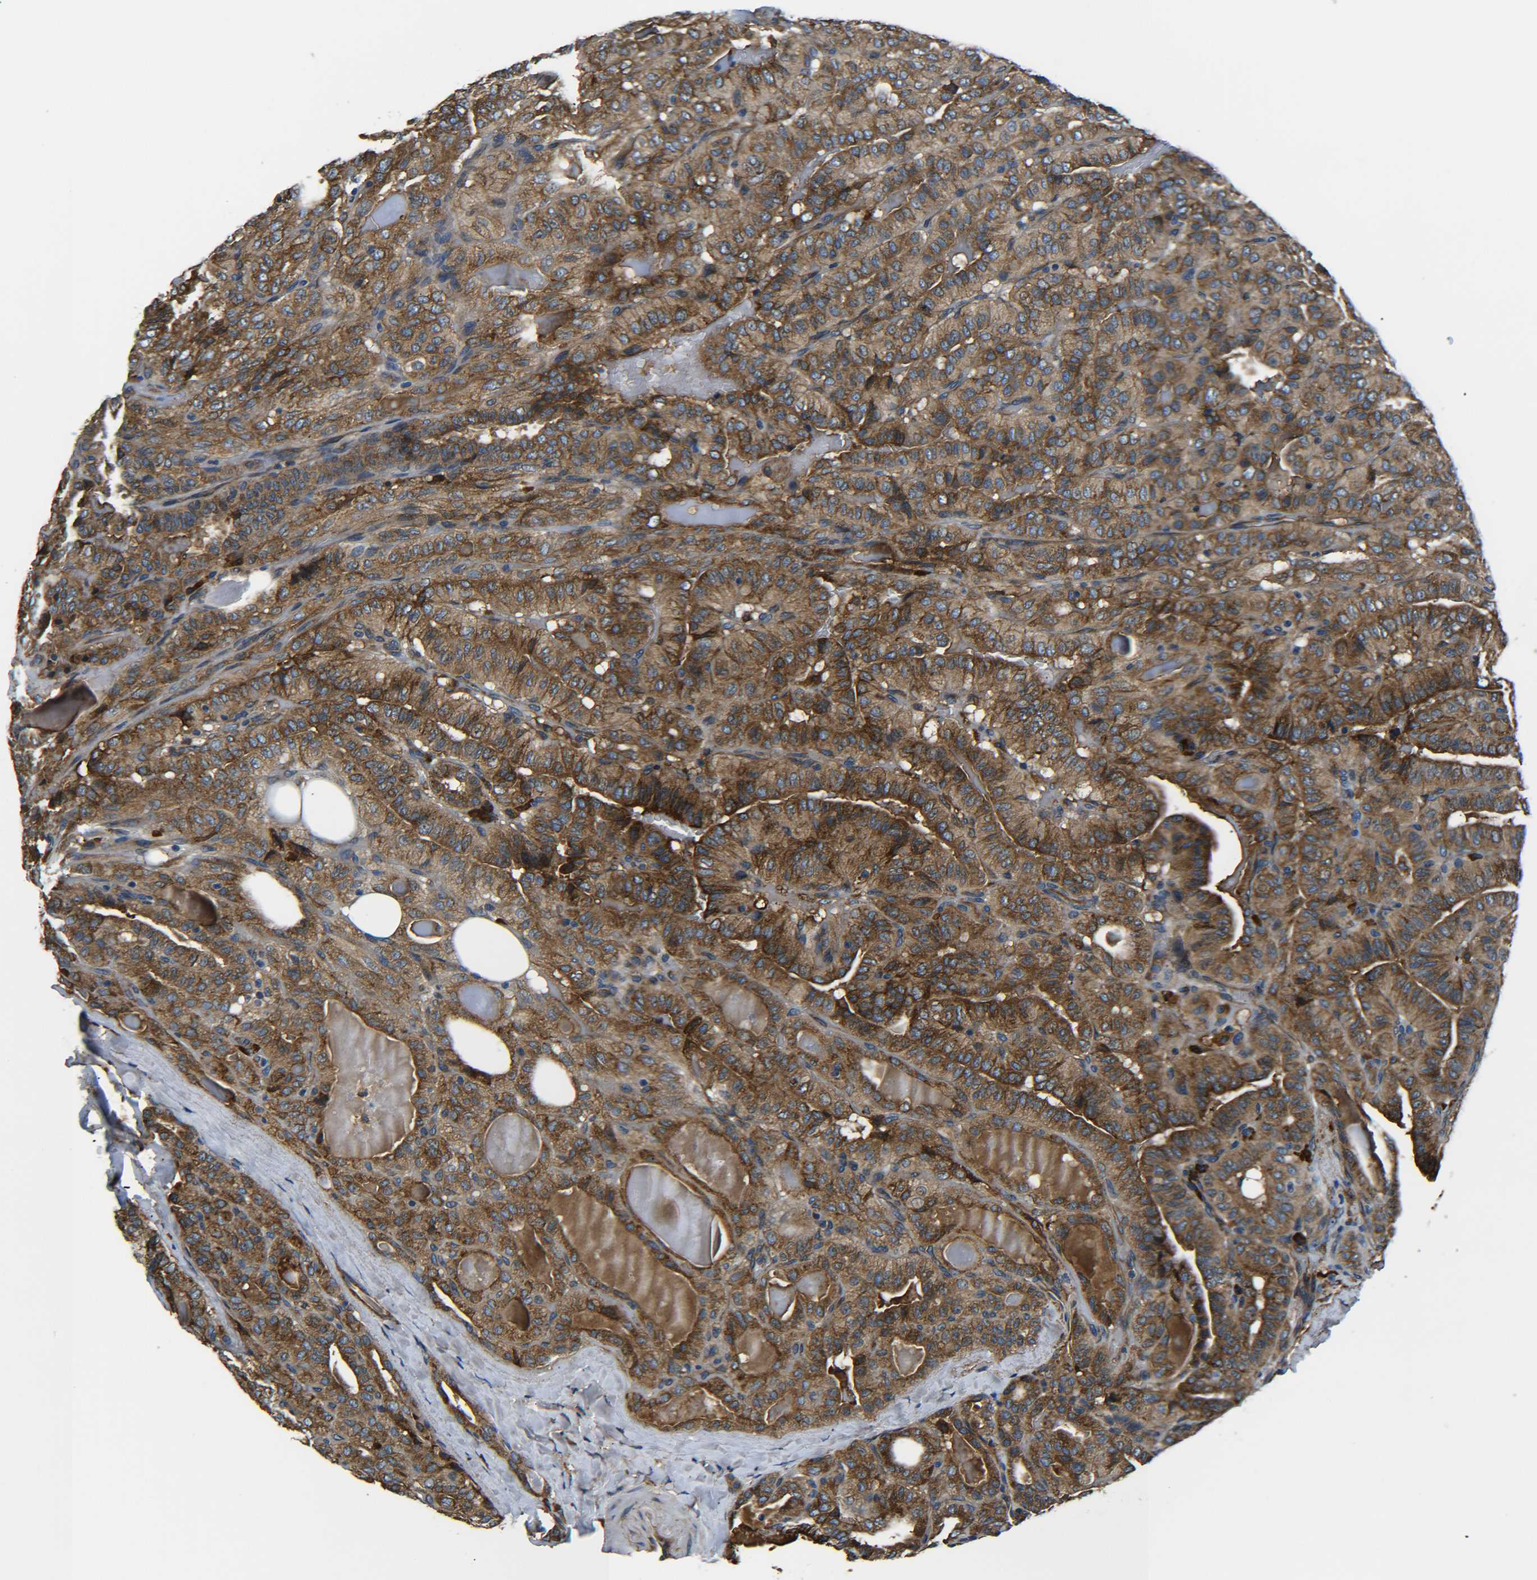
{"staining": {"intensity": "strong", "quantity": ">75%", "location": "cytoplasmic/membranous"}, "tissue": "thyroid cancer", "cell_type": "Tumor cells", "image_type": "cancer", "snomed": [{"axis": "morphology", "description": "Papillary adenocarcinoma, NOS"}, {"axis": "topography", "description": "Thyroid gland"}], "caption": "Immunohistochemical staining of thyroid cancer exhibits strong cytoplasmic/membranous protein staining in about >75% of tumor cells. Nuclei are stained in blue.", "gene": "PREB", "patient": {"sex": "male", "age": 77}}